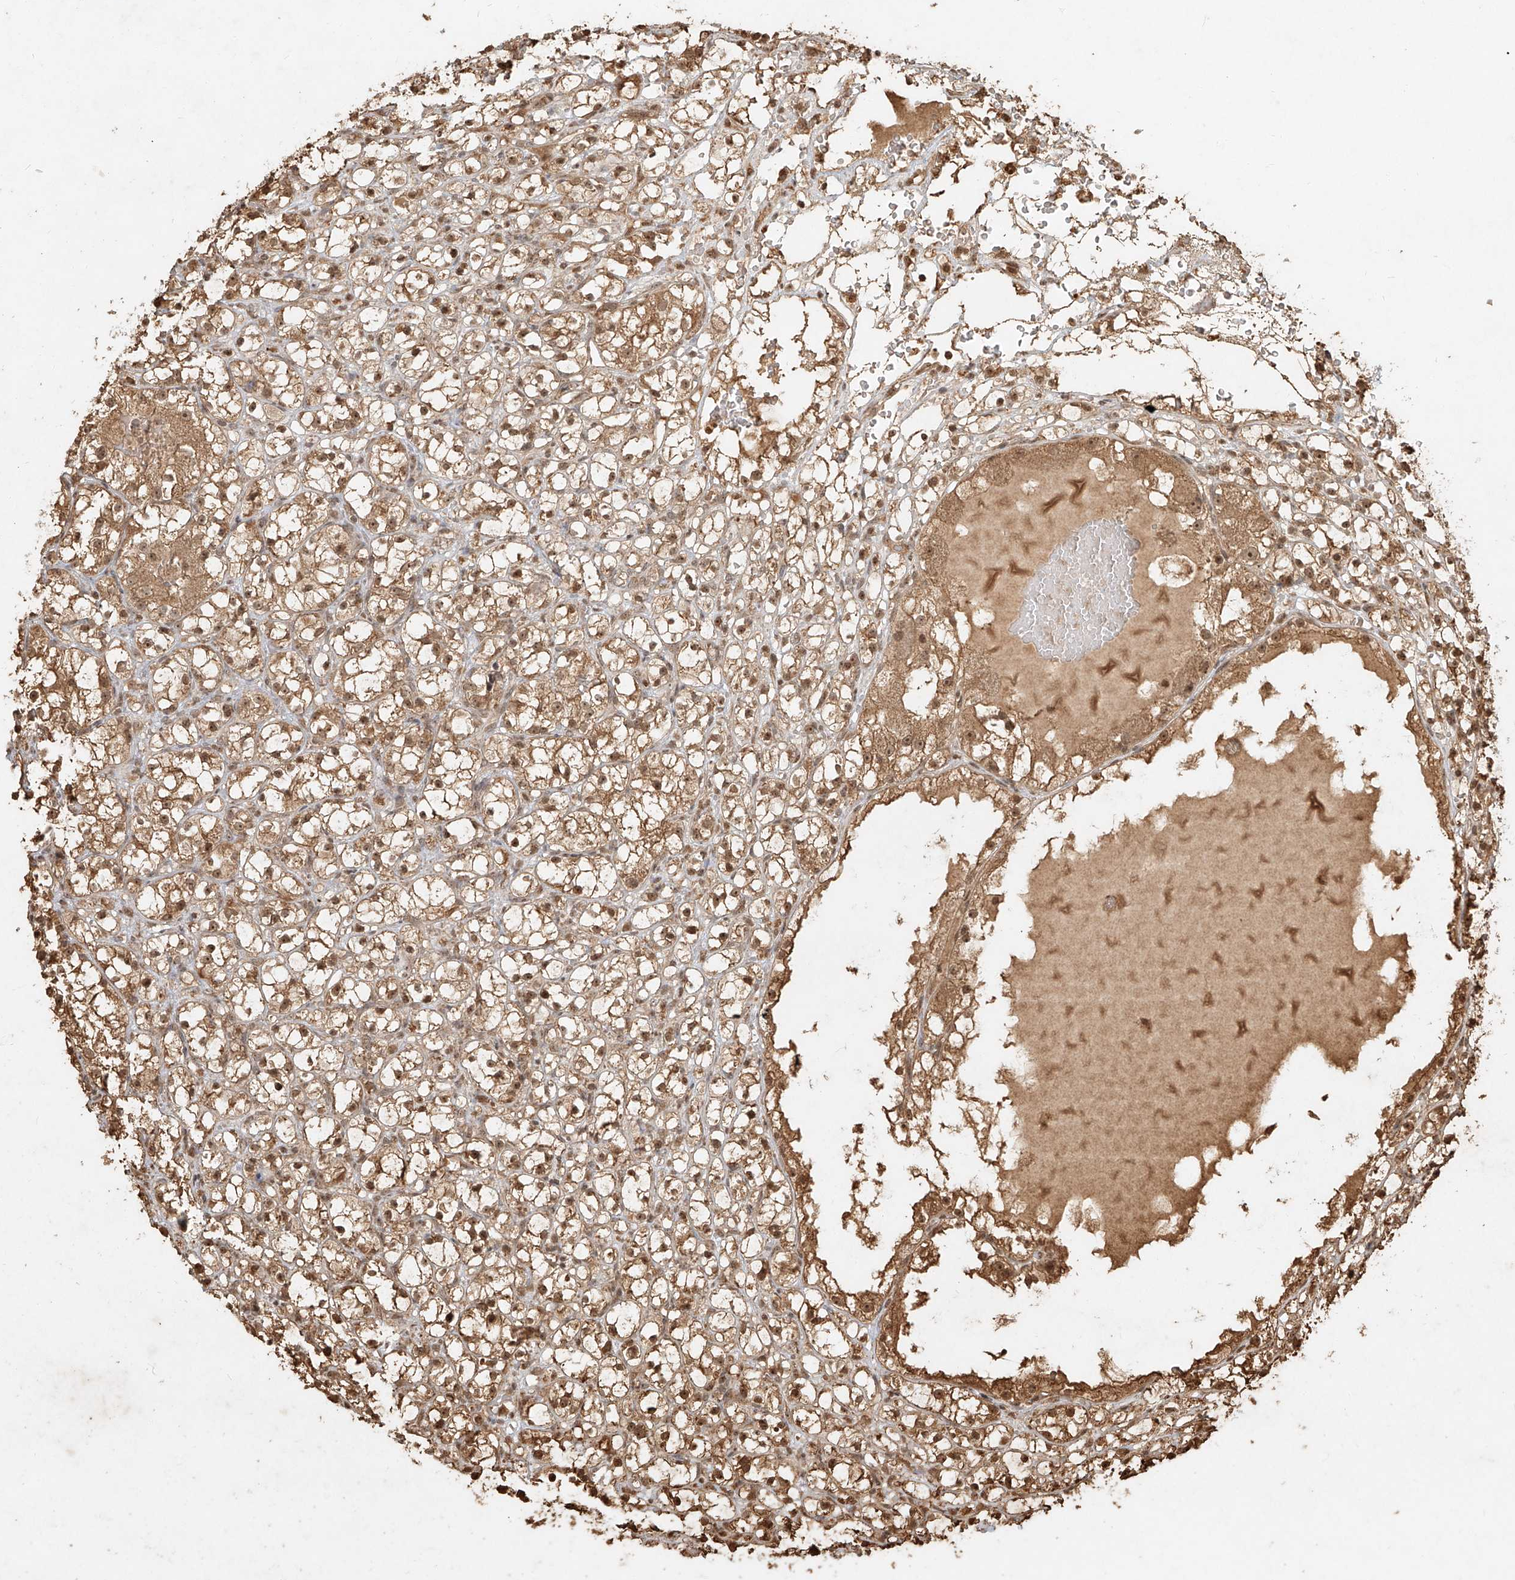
{"staining": {"intensity": "moderate", "quantity": ">75%", "location": "cytoplasmic/membranous,nuclear"}, "tissue": "renal cancer", "cell_type": "Tumor cells", "image_type": "cancer", "snomed": [{"axis": "morphology", "description": "Adenocarcinoma, NOS"}, {"axis": "topography", "description": "Kidney"}], "caption": "This is a micrograph of IHC staining of renal adenocarcinoma, which shows moderate expression in the cytoplasmic/membranous and nuclear of tumor cells.", "gene": "UBE2K", "patient": {"sex": "male", "age": 61}}